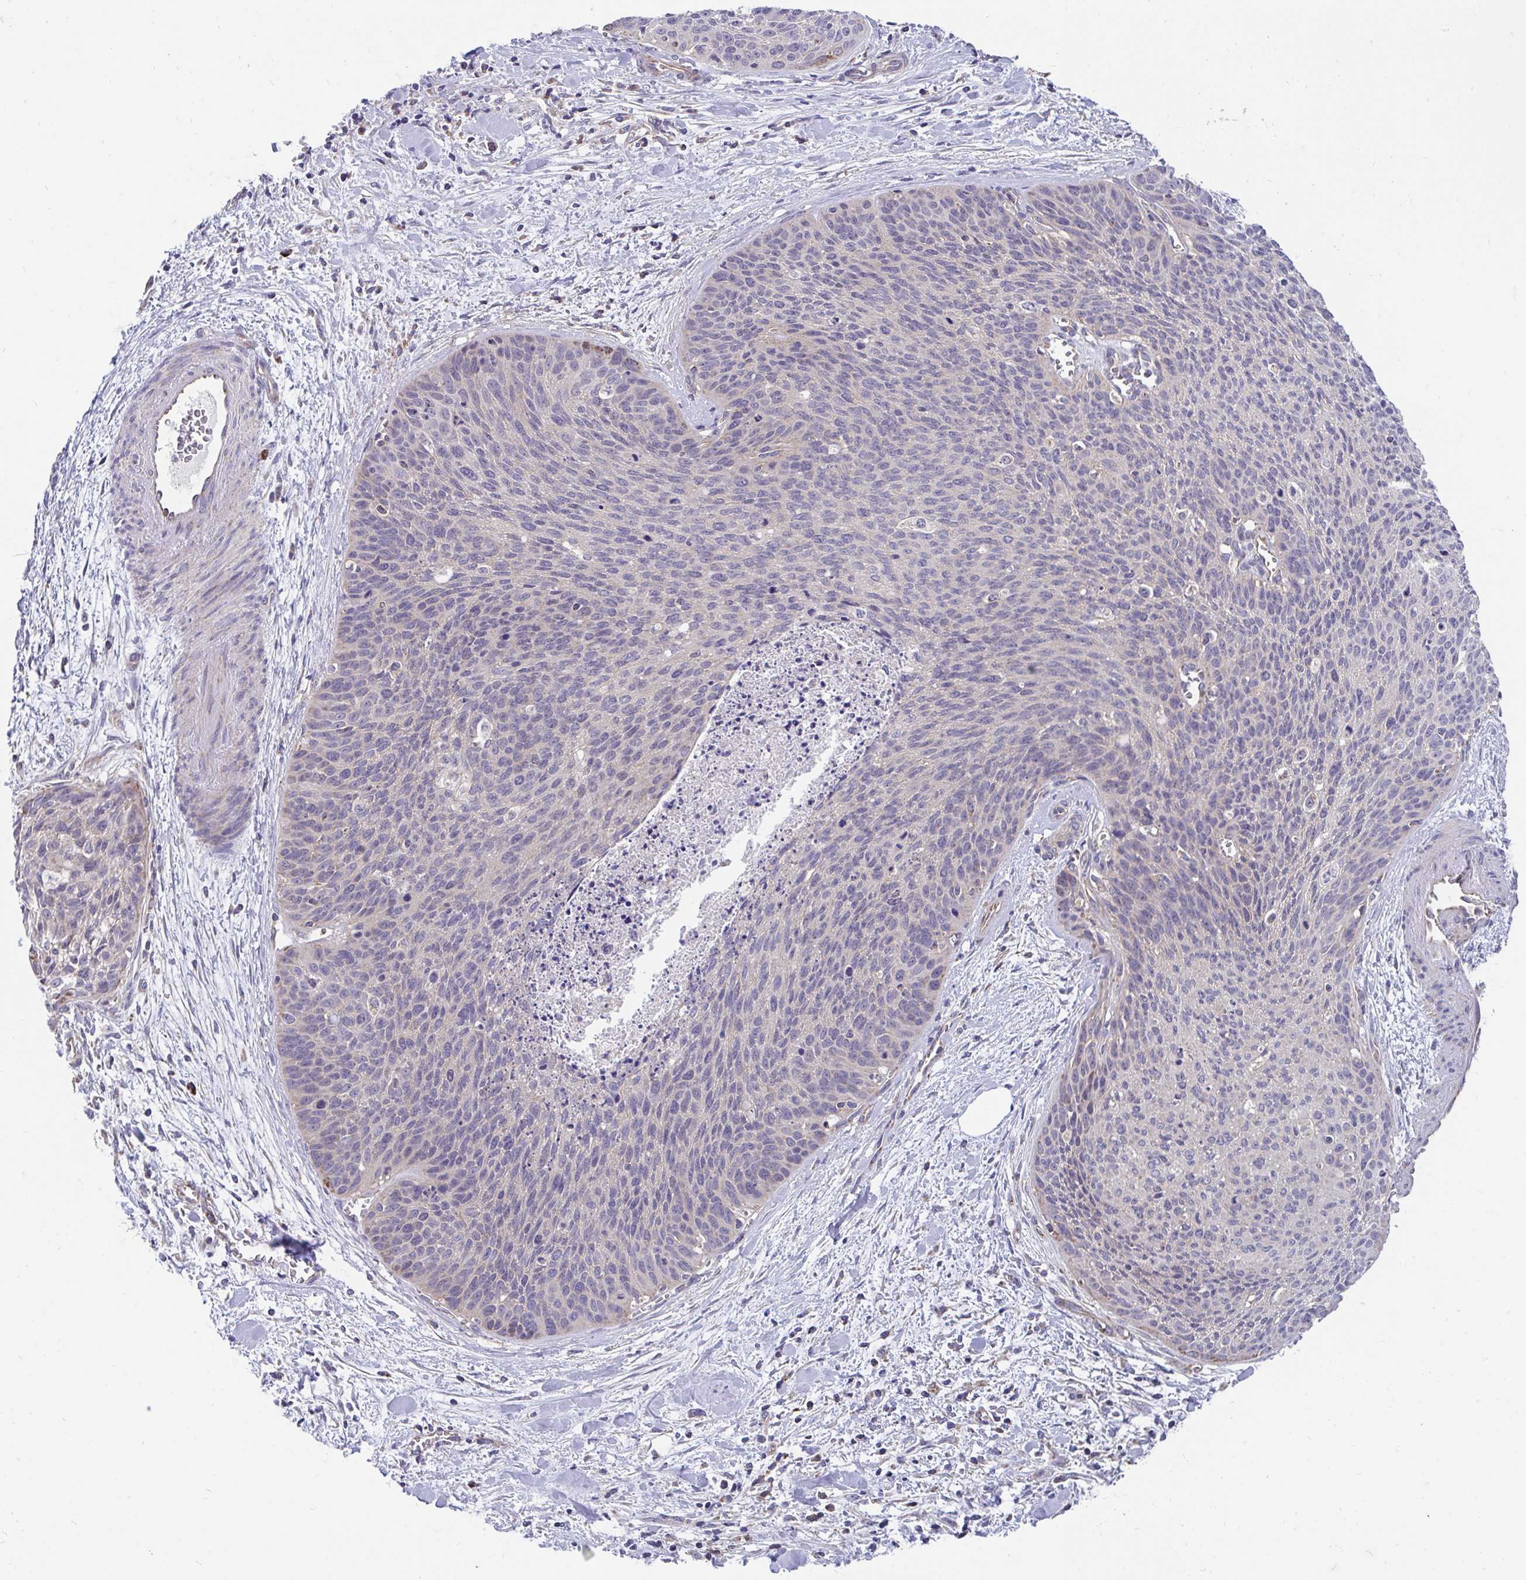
{"staining": {"intensity": "negative", "quantity": "none", "location": "none"}, "tissue": "cervical cancer", "cell_type": "Tumor cells", "image_type": "cancer", "snomed": [{"axis": "morphology", "description": "Squamous cell carcinoma, NOS"}, {"axis": "topography", "description": "Cervix"}], "caption": "An image of human cervical cancer is negative for staining in tumor cells.", "gene": "FHIP1B", "patient": {"sex": "female", "age": 55}}